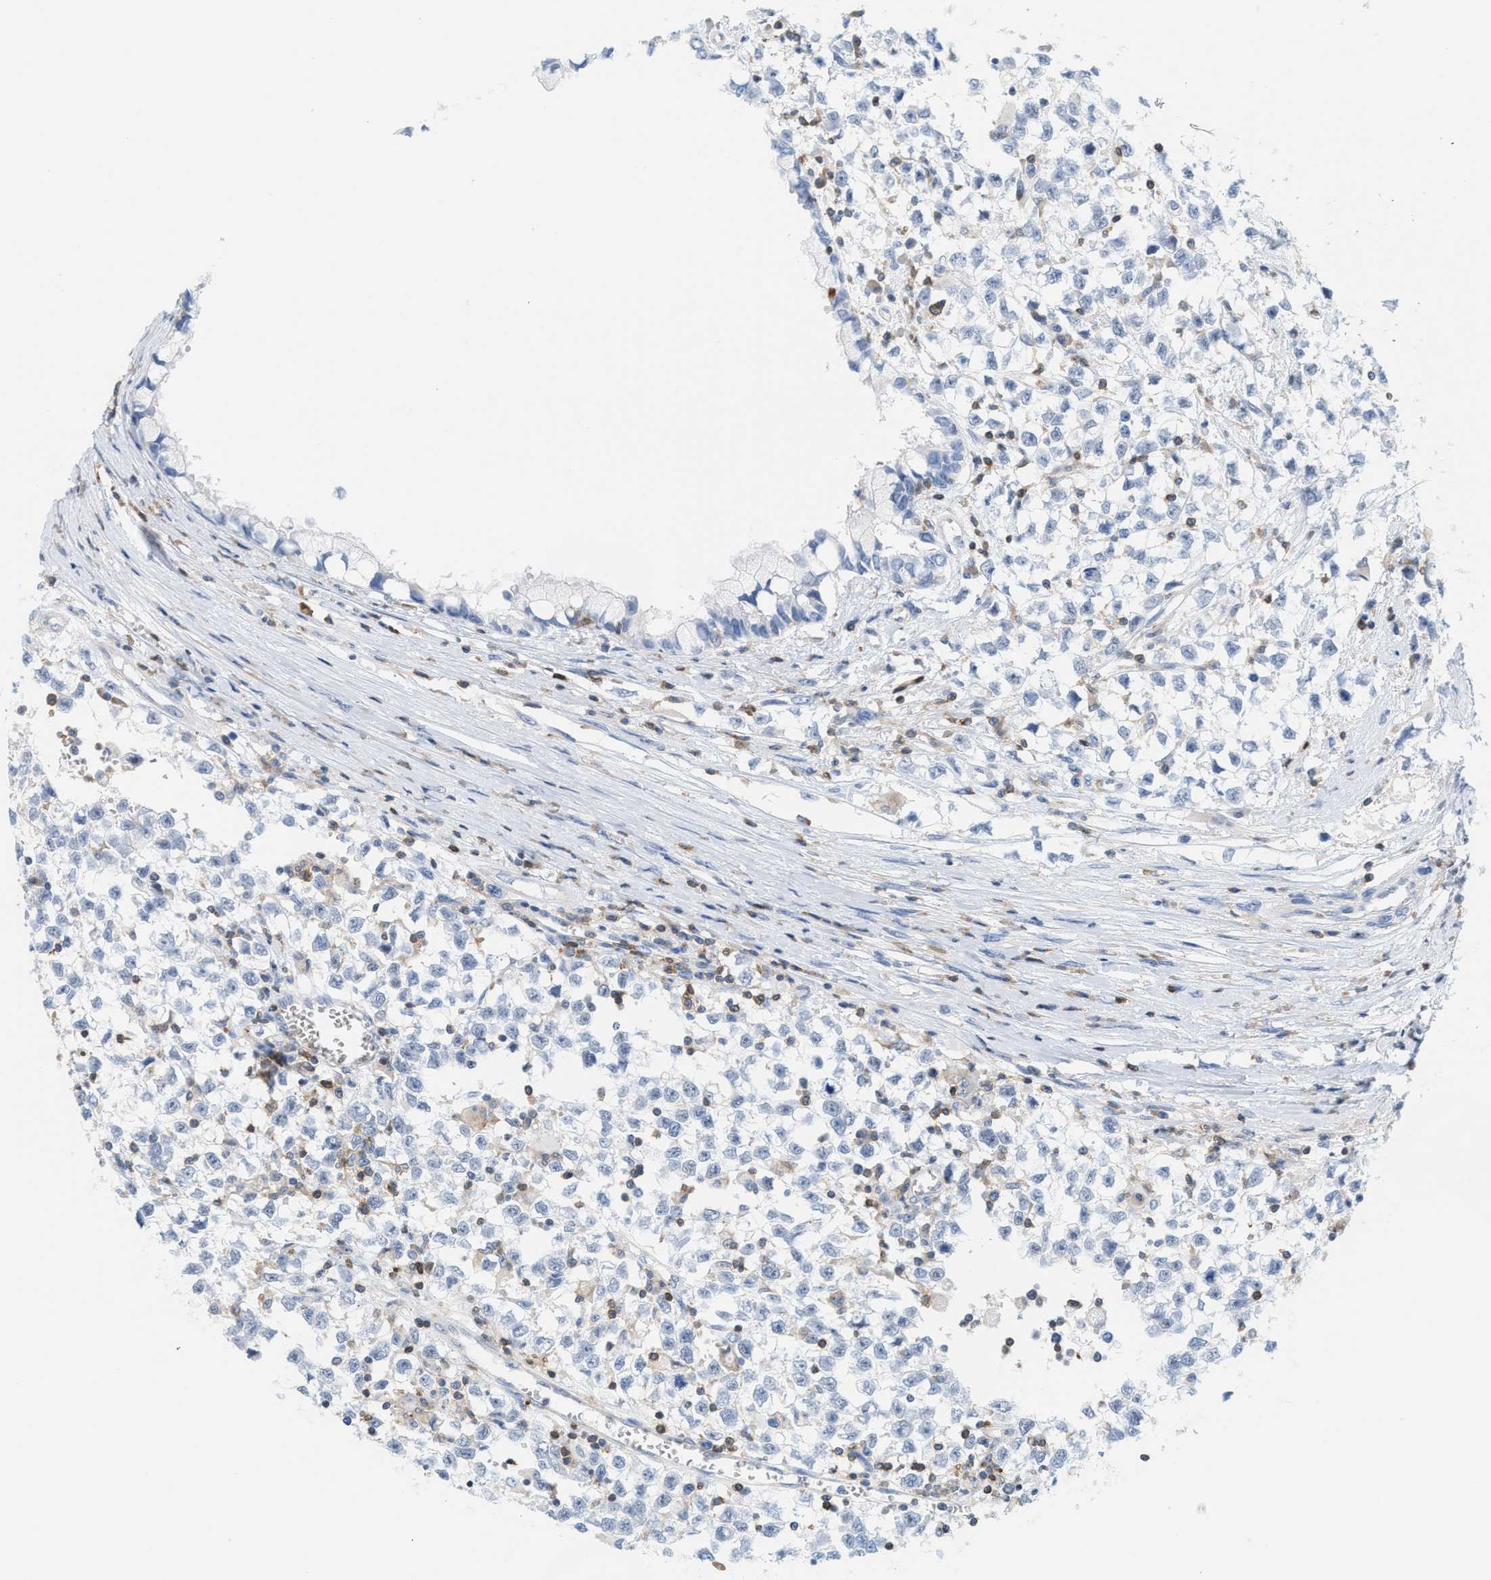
{"staining": {"intensity": "negative", "quantity": "none", "location": "none"}, "tissue": "testis cancer", "cell_type": "Tumor cells", "image_type": "cancer", "snomed": [{"axis": "morphology", "description": "Seminoma, NOS"}, {"axis": "morphology", "description": "Carcinoma, Embryonal, NOS"}, {"axis": "topography", "description": "Testis"}], "caption": "Immunohistochemical staining of human embryonal carcinoma (testis) exhibits no significant expression in tumor cells.", "gene": "IL16", "patient": {"sex": "male", "age": 51}}